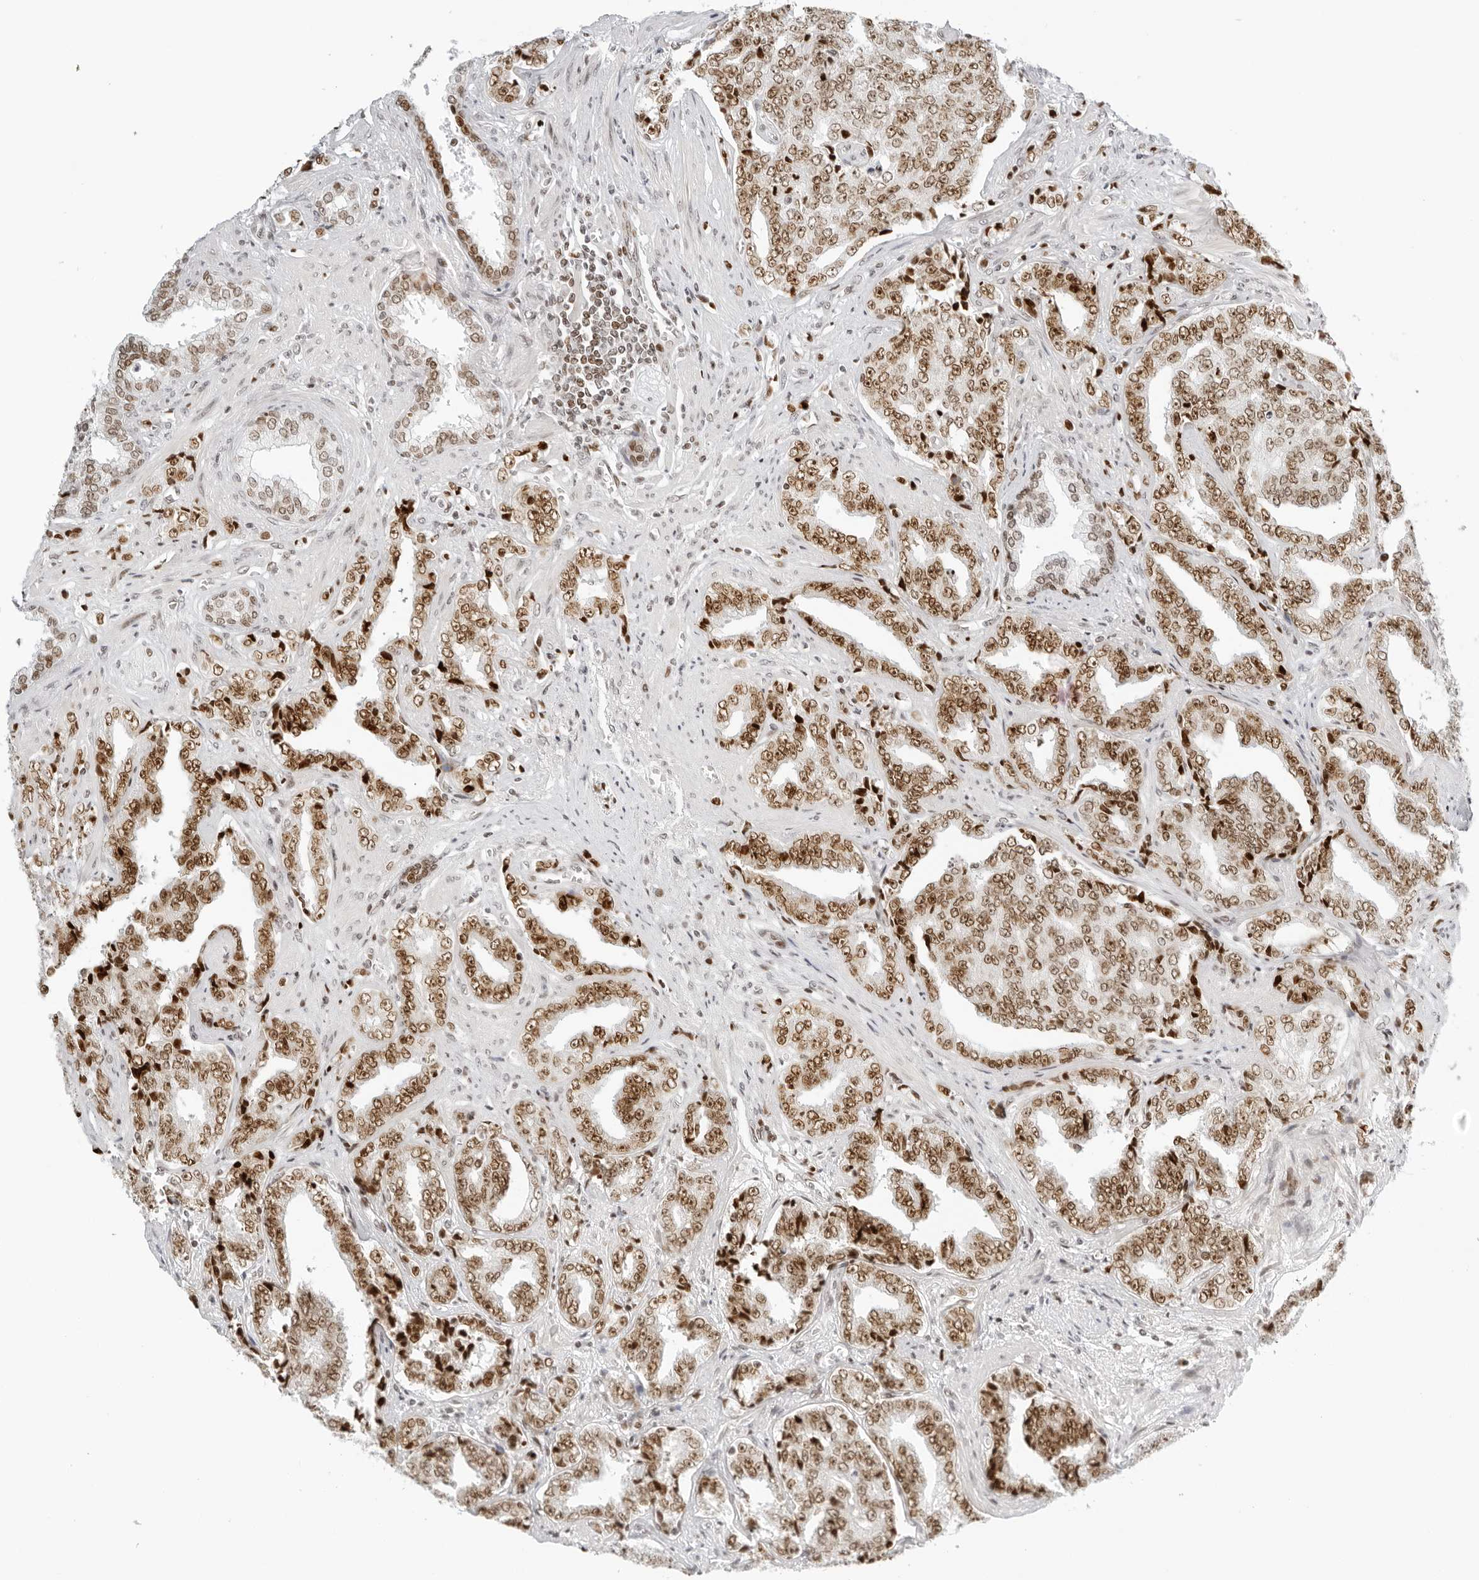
{"staining": {"intensity": "moderate", "quantity": ">75%", "location": "nuclear"}, "tissue": "prostate cancer", "cell_type": "Tumor cells", "image_type": "cancer", "snomed": [{"axis": "morphology", "description": "Adenocarcinoma, High grade"}, {"axis": "topography", "description": "Prostate"}], "caption": "Immunohistochemical staining of human prostate high-grade adenocarcinoma exhibits medium levels of moderate nuclear staining in about >75% of tumor cells.", "gene": "RCC1", "patient": {"sex": "male", "age": 71}}